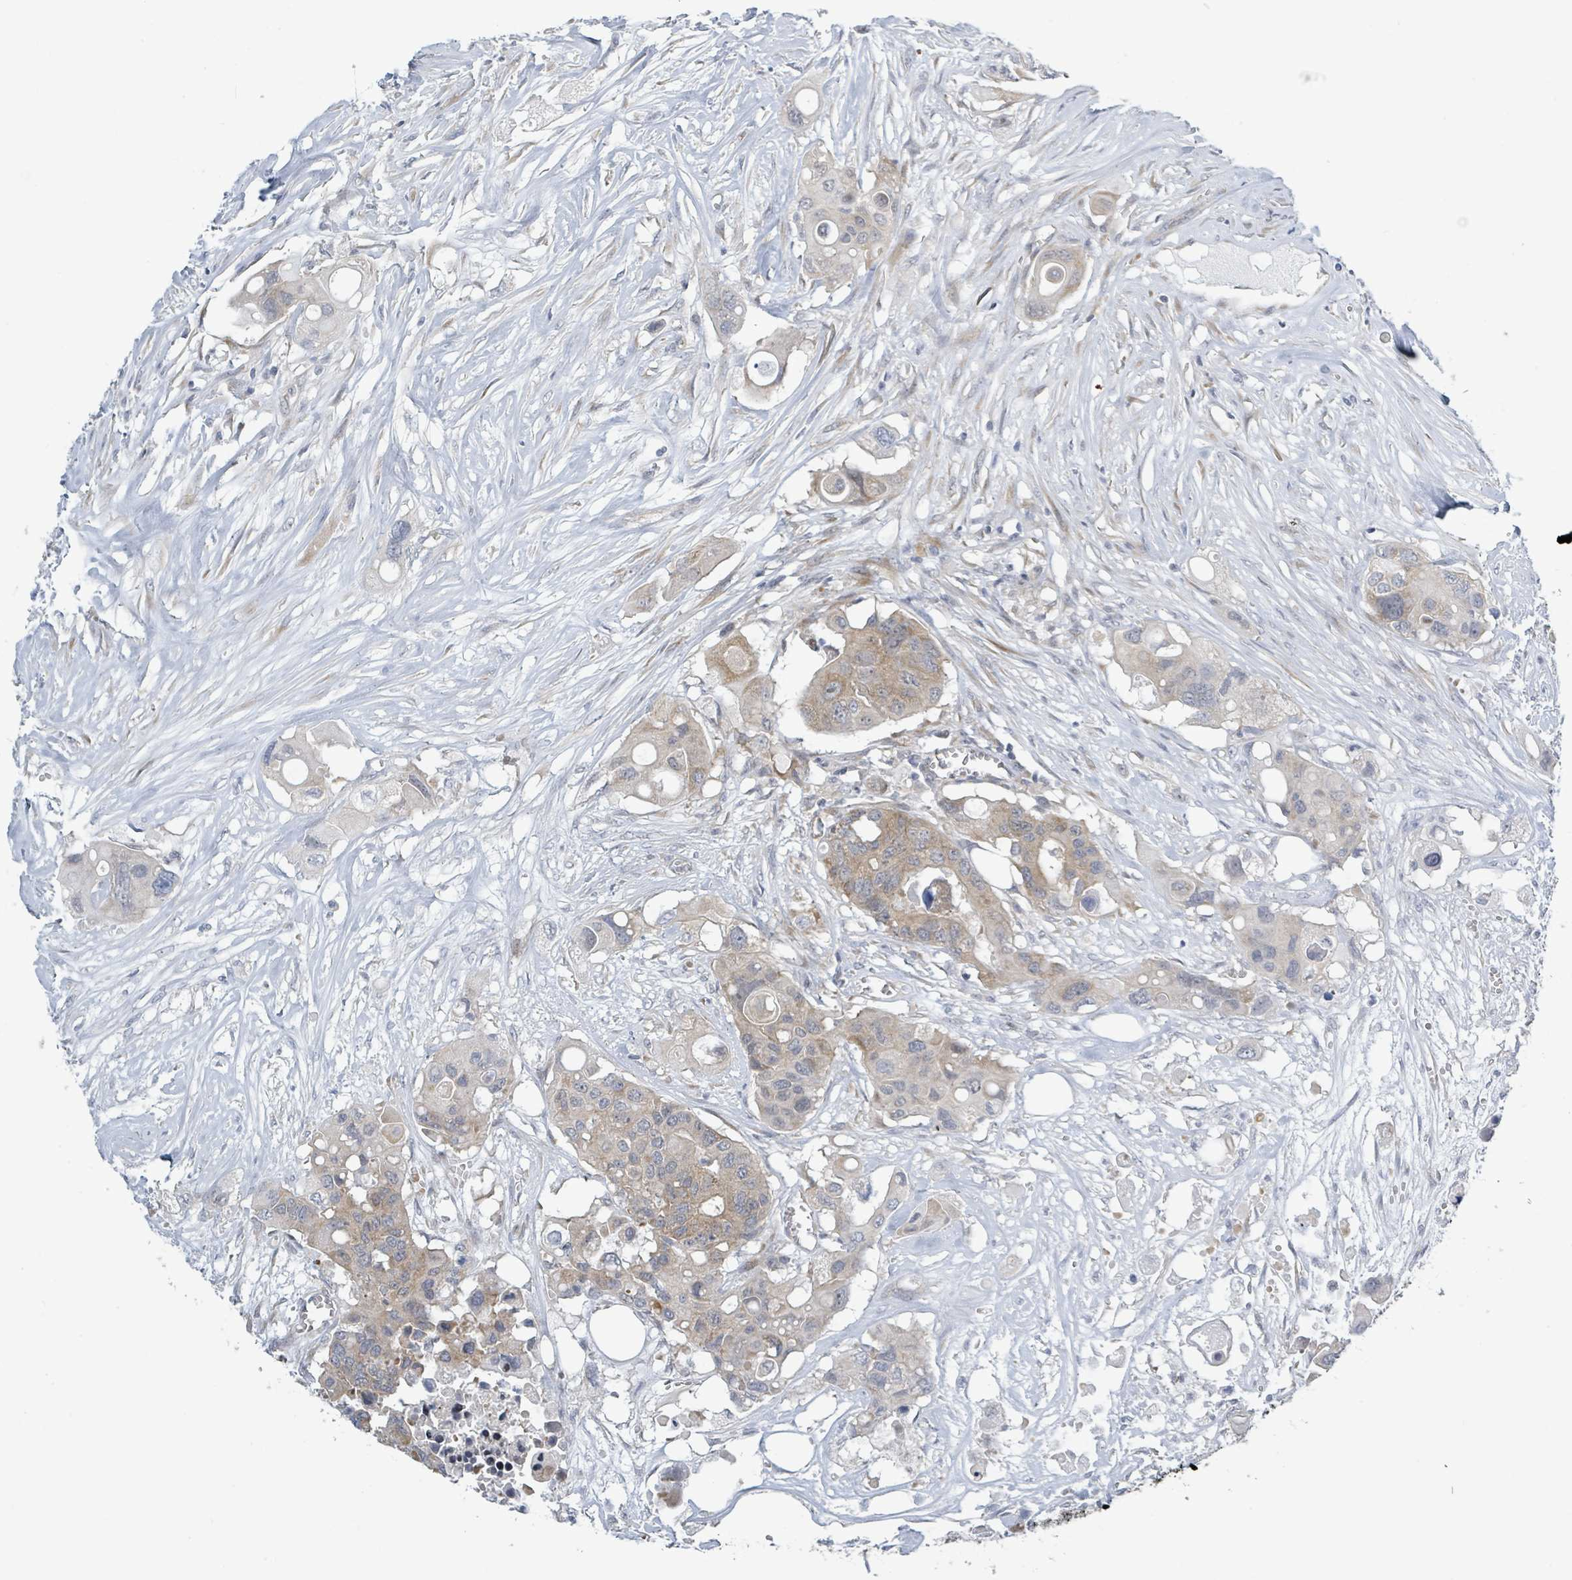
{"staining": {"intensity": "weak", "quantity": "25%-75%", "location": "cytoplasmic/membranous"}, "tissue": "colorectal cancer", "cell_type": "Tumor cells", "image_type": "cancer", "snomed": [{"axis": "morphology", "description": "Adenocarcinoma, NOS"}, {"axis": "topography", "description": "Colon"}], "caption": "Colorectal cancer (adenocarcinoma) was stained to show a protein in brown. There is low levels of weak cytoplasmic/membranous positivity in approximately 25%-75% of tumor cells. (Brightfield microscopy of DAB IHC at high magnification).", "gene": "RPL32", "patient": {"sex": "male", "age": 77}}